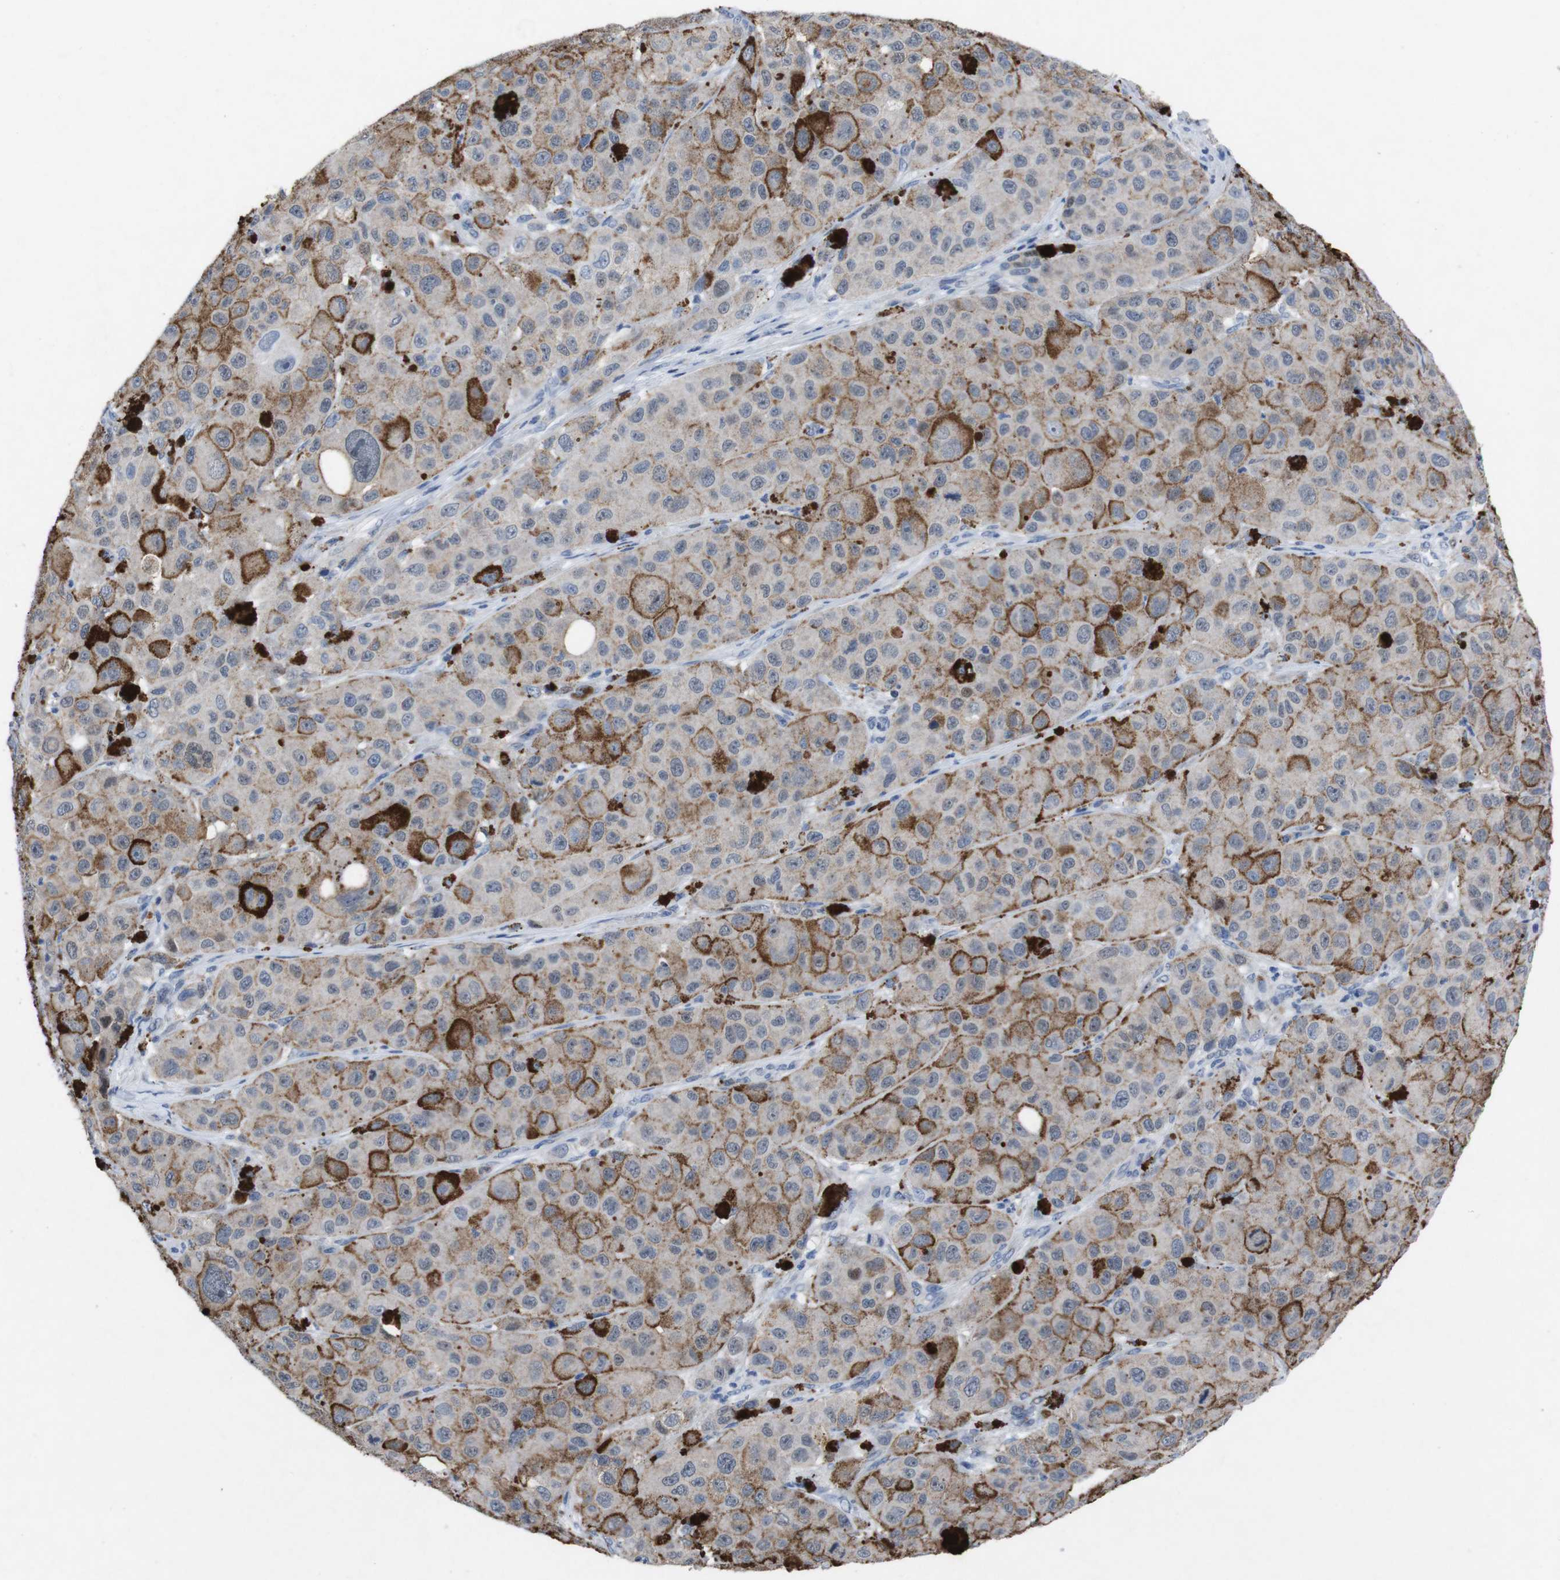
{"staining": {"intensity": "weak", "quantity": ">75%", "location": "cytoplasmic/membranous"}, "tissue": "melanoma", "cell_type": "Tumor cells", "image_type": "cancer", "snomed": [{"axis": "morphology", "description": "Malignant melanoma, NOS"}, {"axis": "topography", "description": "Skin"}], "caption": "Malignant melanoma stained with DAB (3,3'-diaminobenzidine) immunohistochemistry (IHC) reveals low levels of weak cytoplasmic/membranous expression in about >75% of tumor cells.", "gene": "IRF4", "patient": {"sex": "male", "age": 96}}